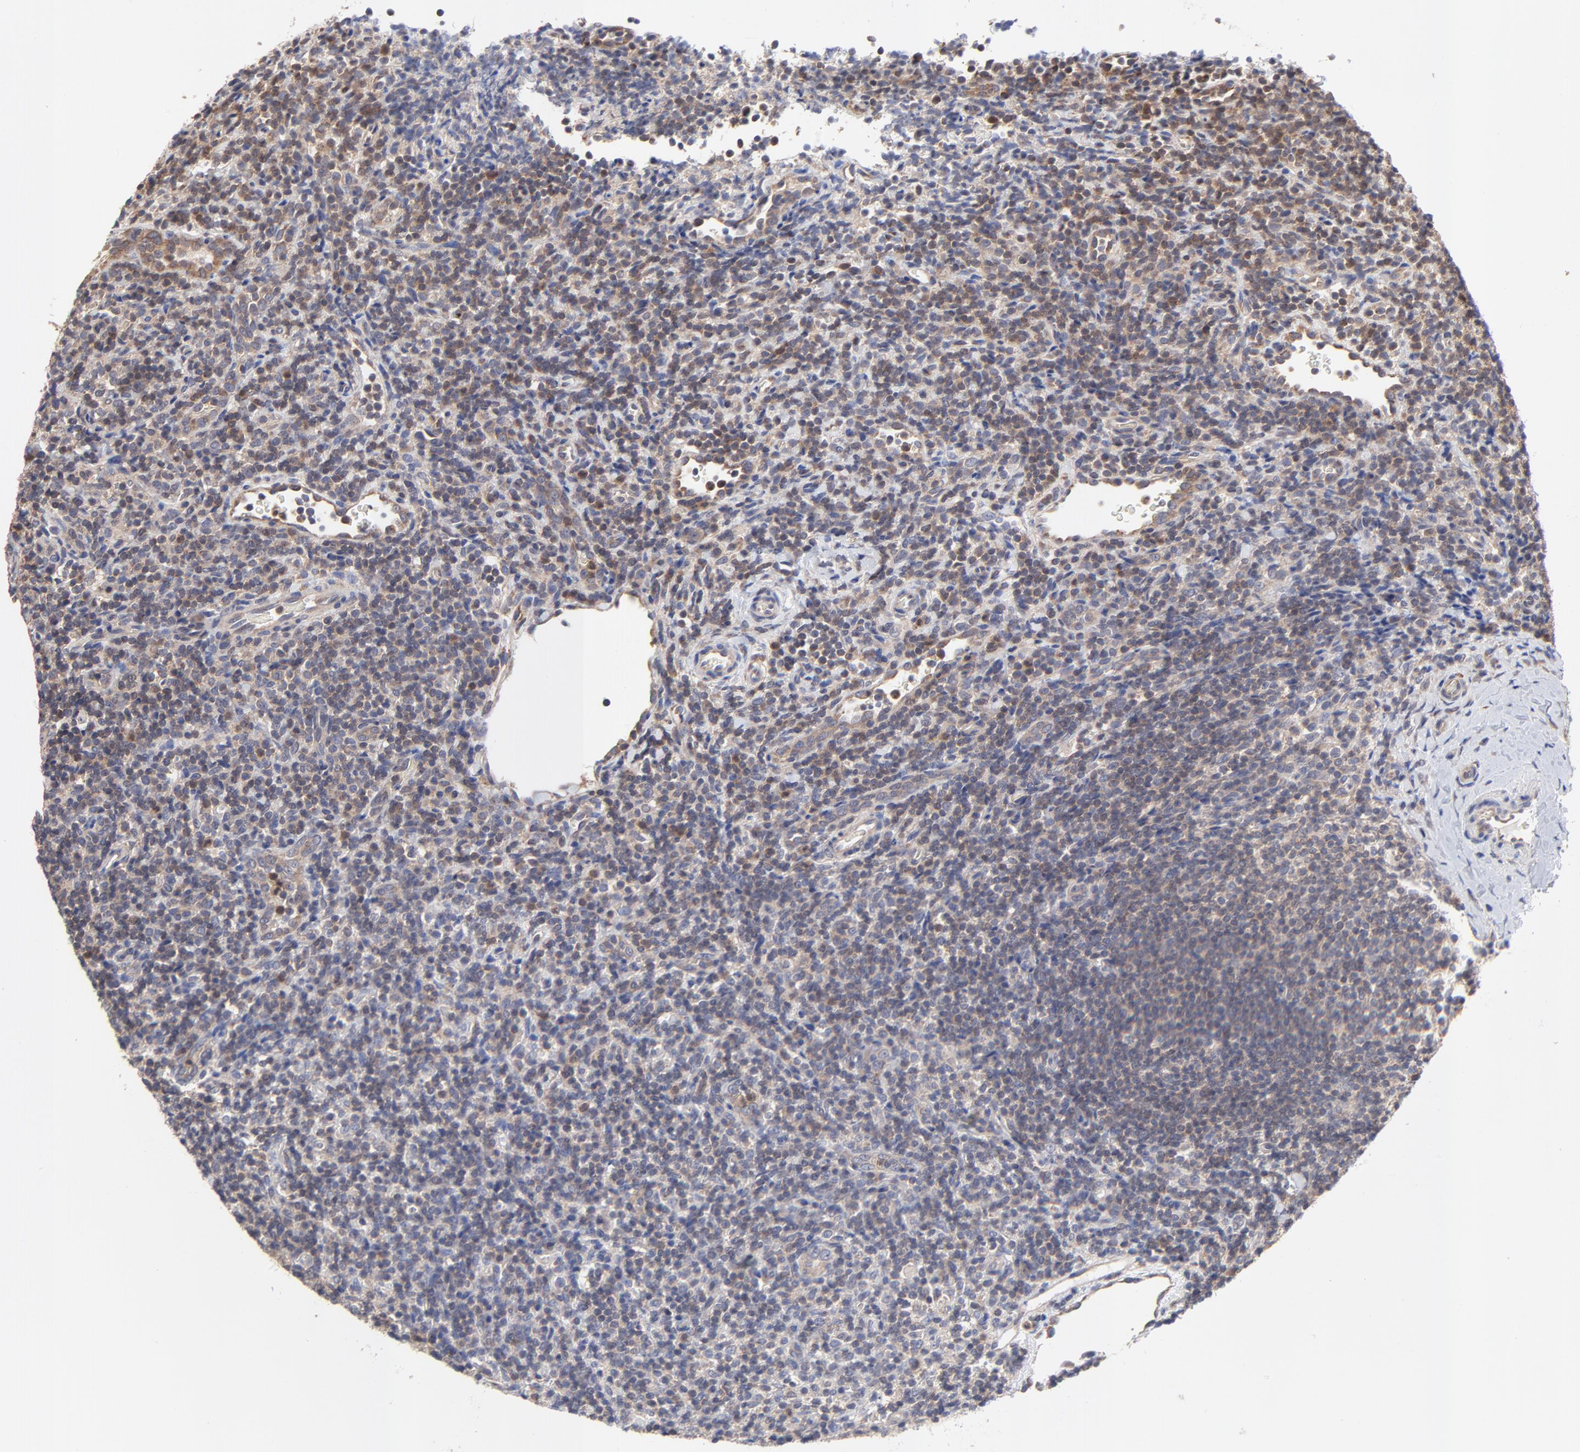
{"staining": {"intensity": "moderate", "quantity": "<25%", "location": "cytoplasmic/membranous"}, "tissue": "lymphoma", "cell_type": "Tumor cells", "image_type": "cancer", "snomed": [{"axis": "morphology", "description": "Malignant lymphoma, non-Hodgkin's type, Low grade"}, {"axis": "topography", "description": "Lymph node"}], "caption": "Approximately <25% of tumor cells in lymphoma display moderate cytoplasmic/membranous protein expression as visualized by brown immunohistochemical staining.", "gene": "PCMT1", "patient": {"sex": "female", "age": 76}}